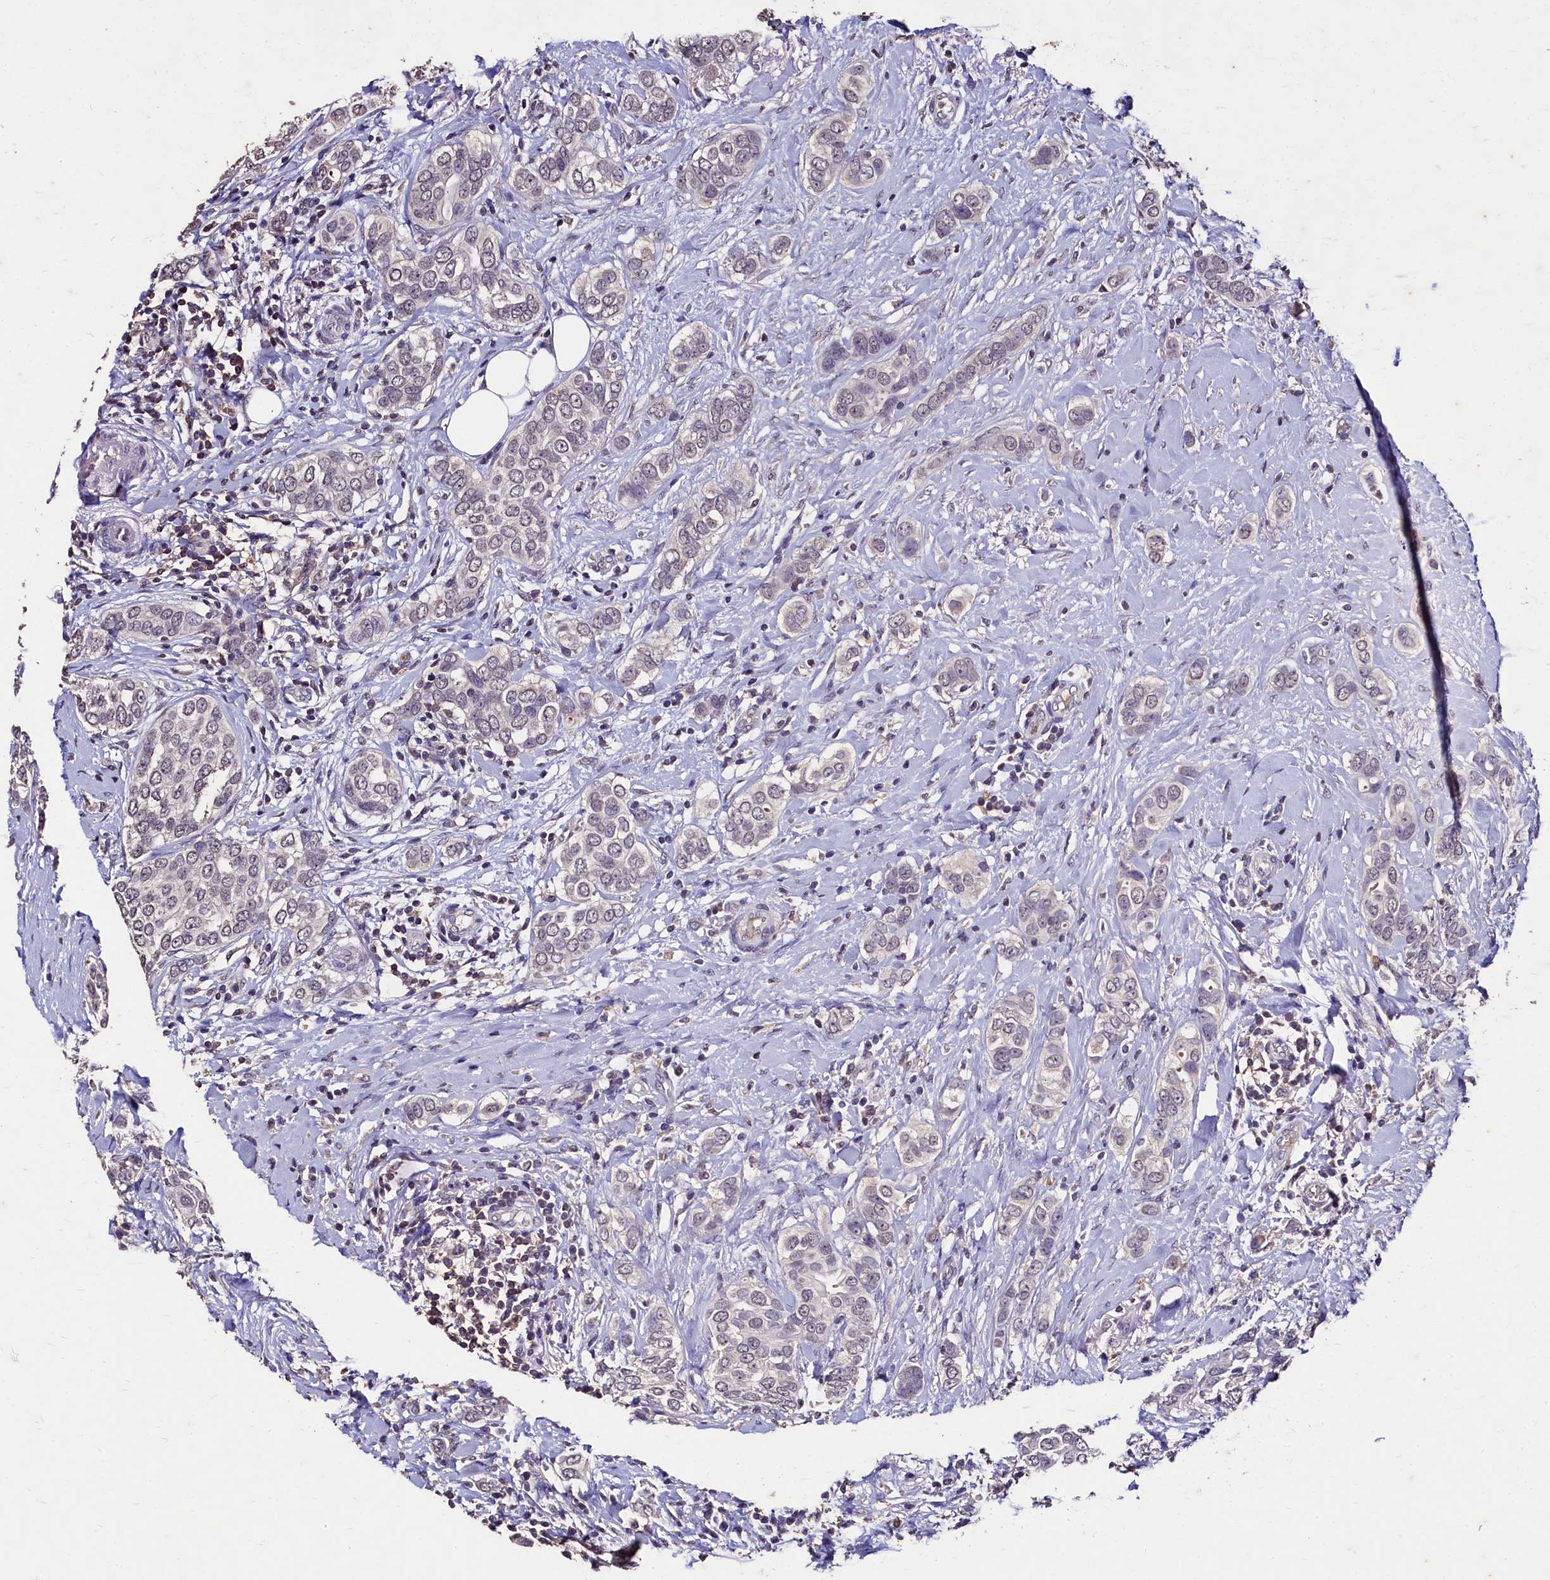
{"staining": {"intensity": "negative", "quantity": "none", "location": "none"}, "tissue": "breast cancer", "cell_type": "Tumor cells", "image_type": "cancer", "snomed": [{"axis": "morphology", "description": "Lobular carcinoma"}, {"axis": "topography", "description": "Breast"}], "caption": "IHC histopathology image of human breast lobular carcinoma stained for a protein (brown), which displays no positivity in tumor cells. Brightfield microscopy of IHC stained with DAB (3,3'-diaminobenzidine) (brown) and hematoxylin (blue), captured at high magnification.", "gene": "CSTPP1", "patient": {"sex": "female", "age": 51}}